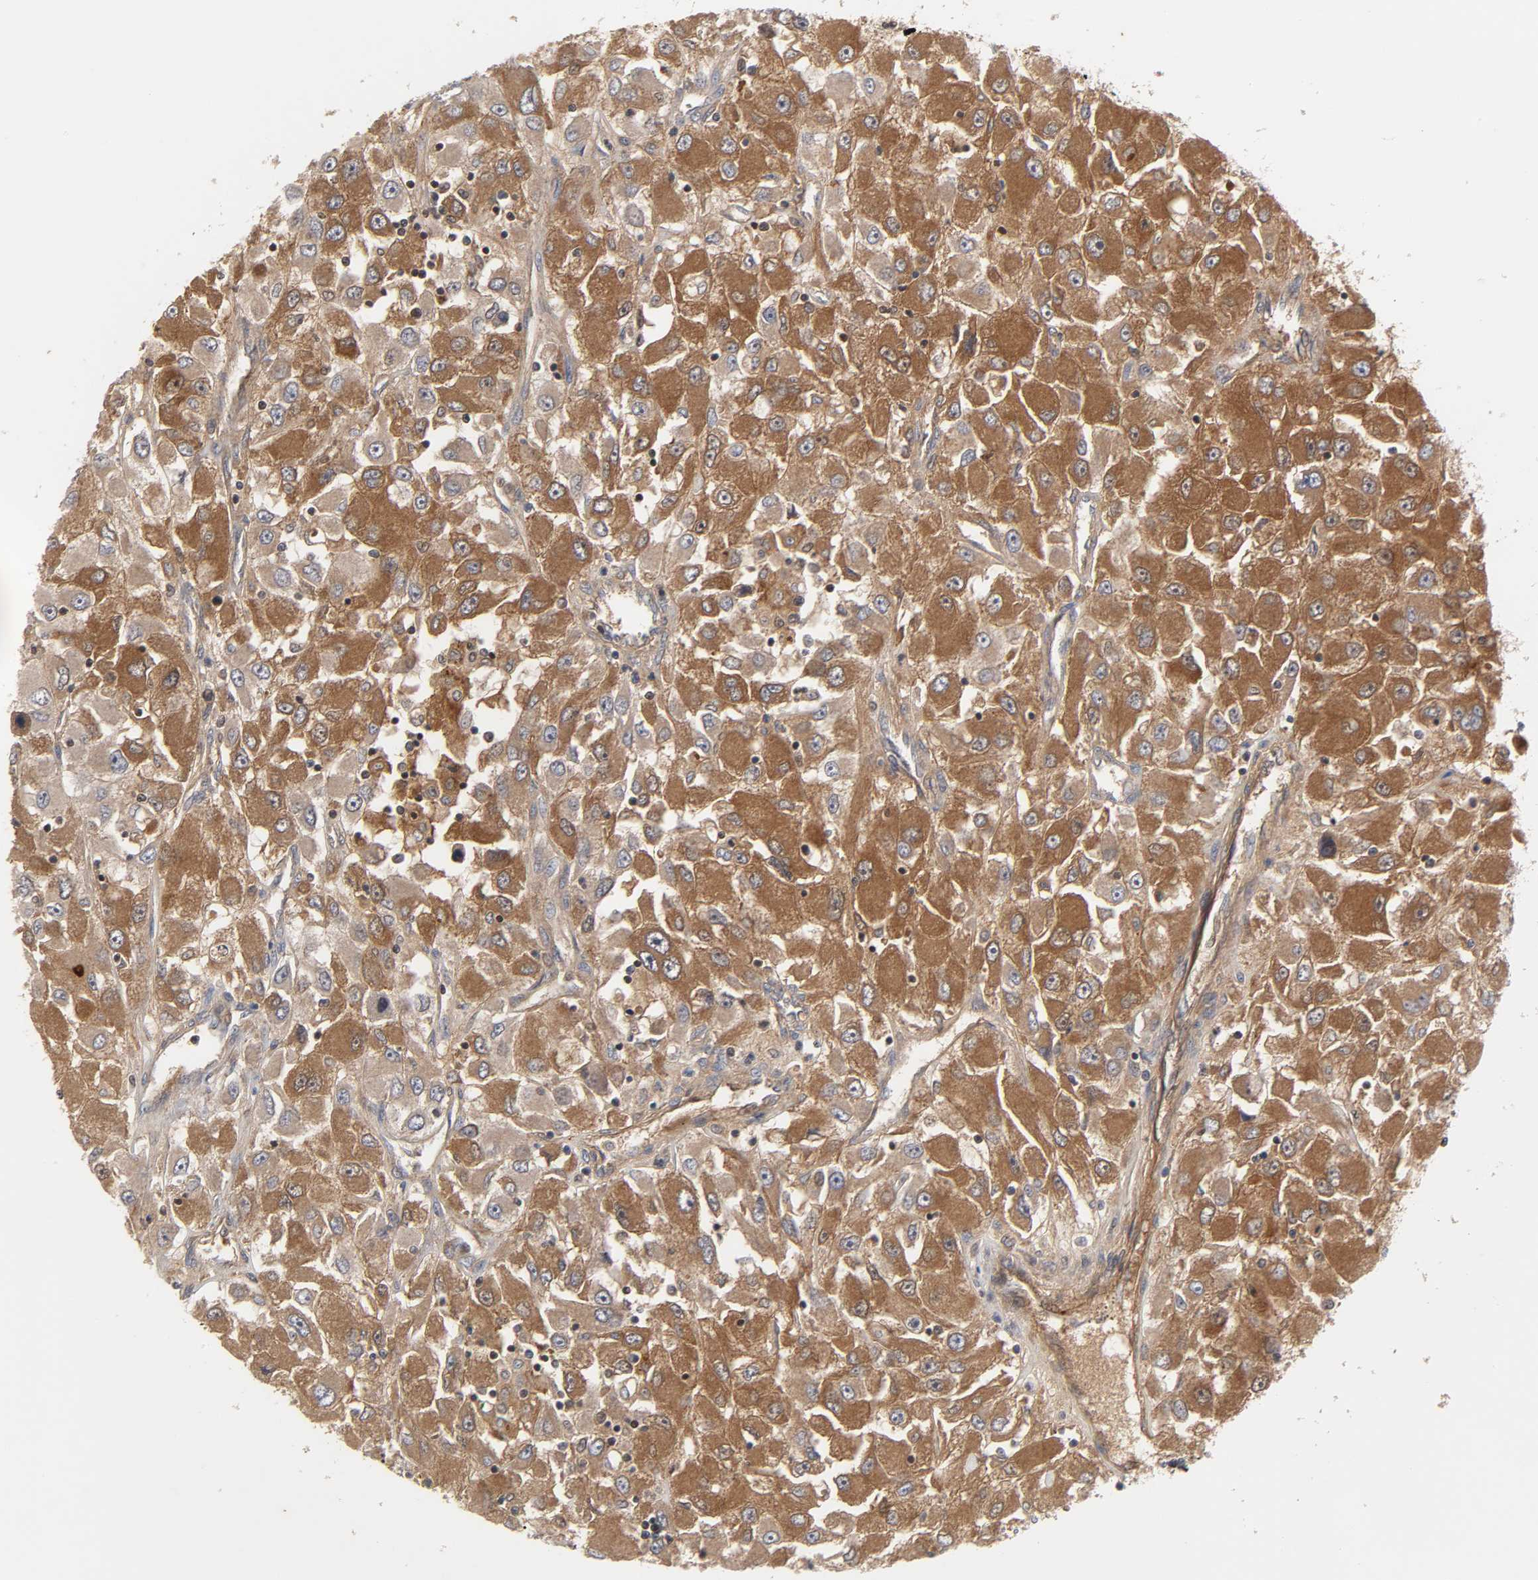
{"staining": {"intensity": "strong", "quantity": ">75%", "location": "cytoplasmic/membranous"}, "tissue": "renal cancer", "cell_type": "Tumor cells", "image_type": "cancer", "snomed": [{"axis": "morphology", "description": "Adenocarcinoma, NOS"}, {"axis": "topography", "description": "Kidney"}], "caption": "Renal cancer (adenocarcinoma) was stained to show a protein in brown. There is high levels of strong cytoplasmic/membranous positivity in approximately >75% of tumor cells. The staining was performed using DAB (3,3'-diaminobenzidine), with brown indicating positive protein expression. Nuclei are stained blue with hematoxylin.", "gene": "CPN2", "patient": {"sex": "female", "age": 52}}